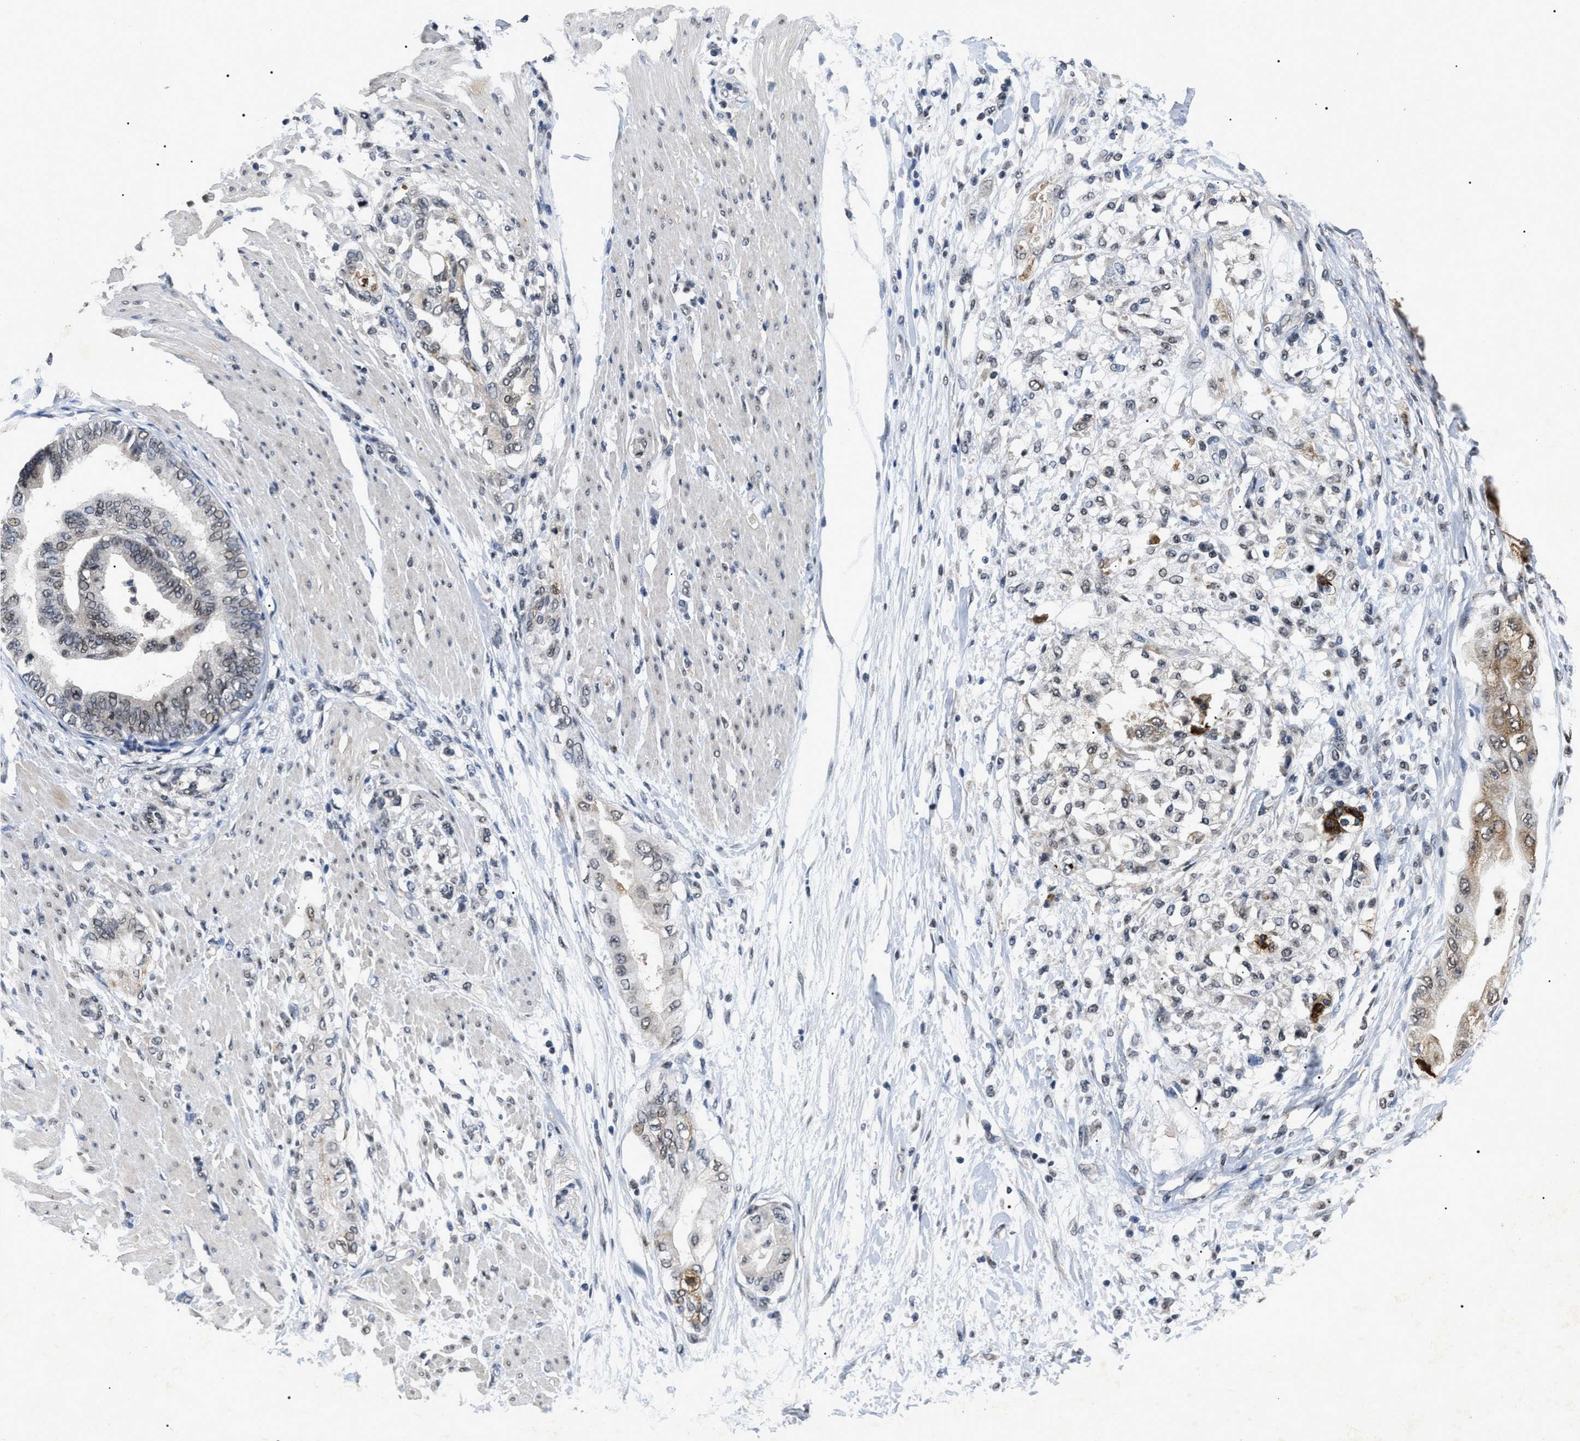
{"staining": {"intensity": "weak", "quantity": "25%-75%", "location": "cytoplasmic/membranous"}, "tissue": "adipose tissue", "cell_type": "Adipocytes", "image_type": "normal", "snomed": [{"axis": "morphology", "description": "Normal tissue, NOS"}, {"axis": "morphology", "description": "Adenocarcinoma, NOS"}, {"axis": "topography", "description": "Duodenum"}, {"axis": "topography", "description": "Peripheral nerve tissue"}], "caption": "A high-resolution histopathology image shows IHC staining of benign adipose tissue, which reveals weak cytoplasmic/membranous positivity in about 25%-75% of adipocytes. (DAB IHC, brown staining for protein, blue staining for nuclei).", "gene": "ANP32E", "patient": {"sex": "female", "age": 60}}